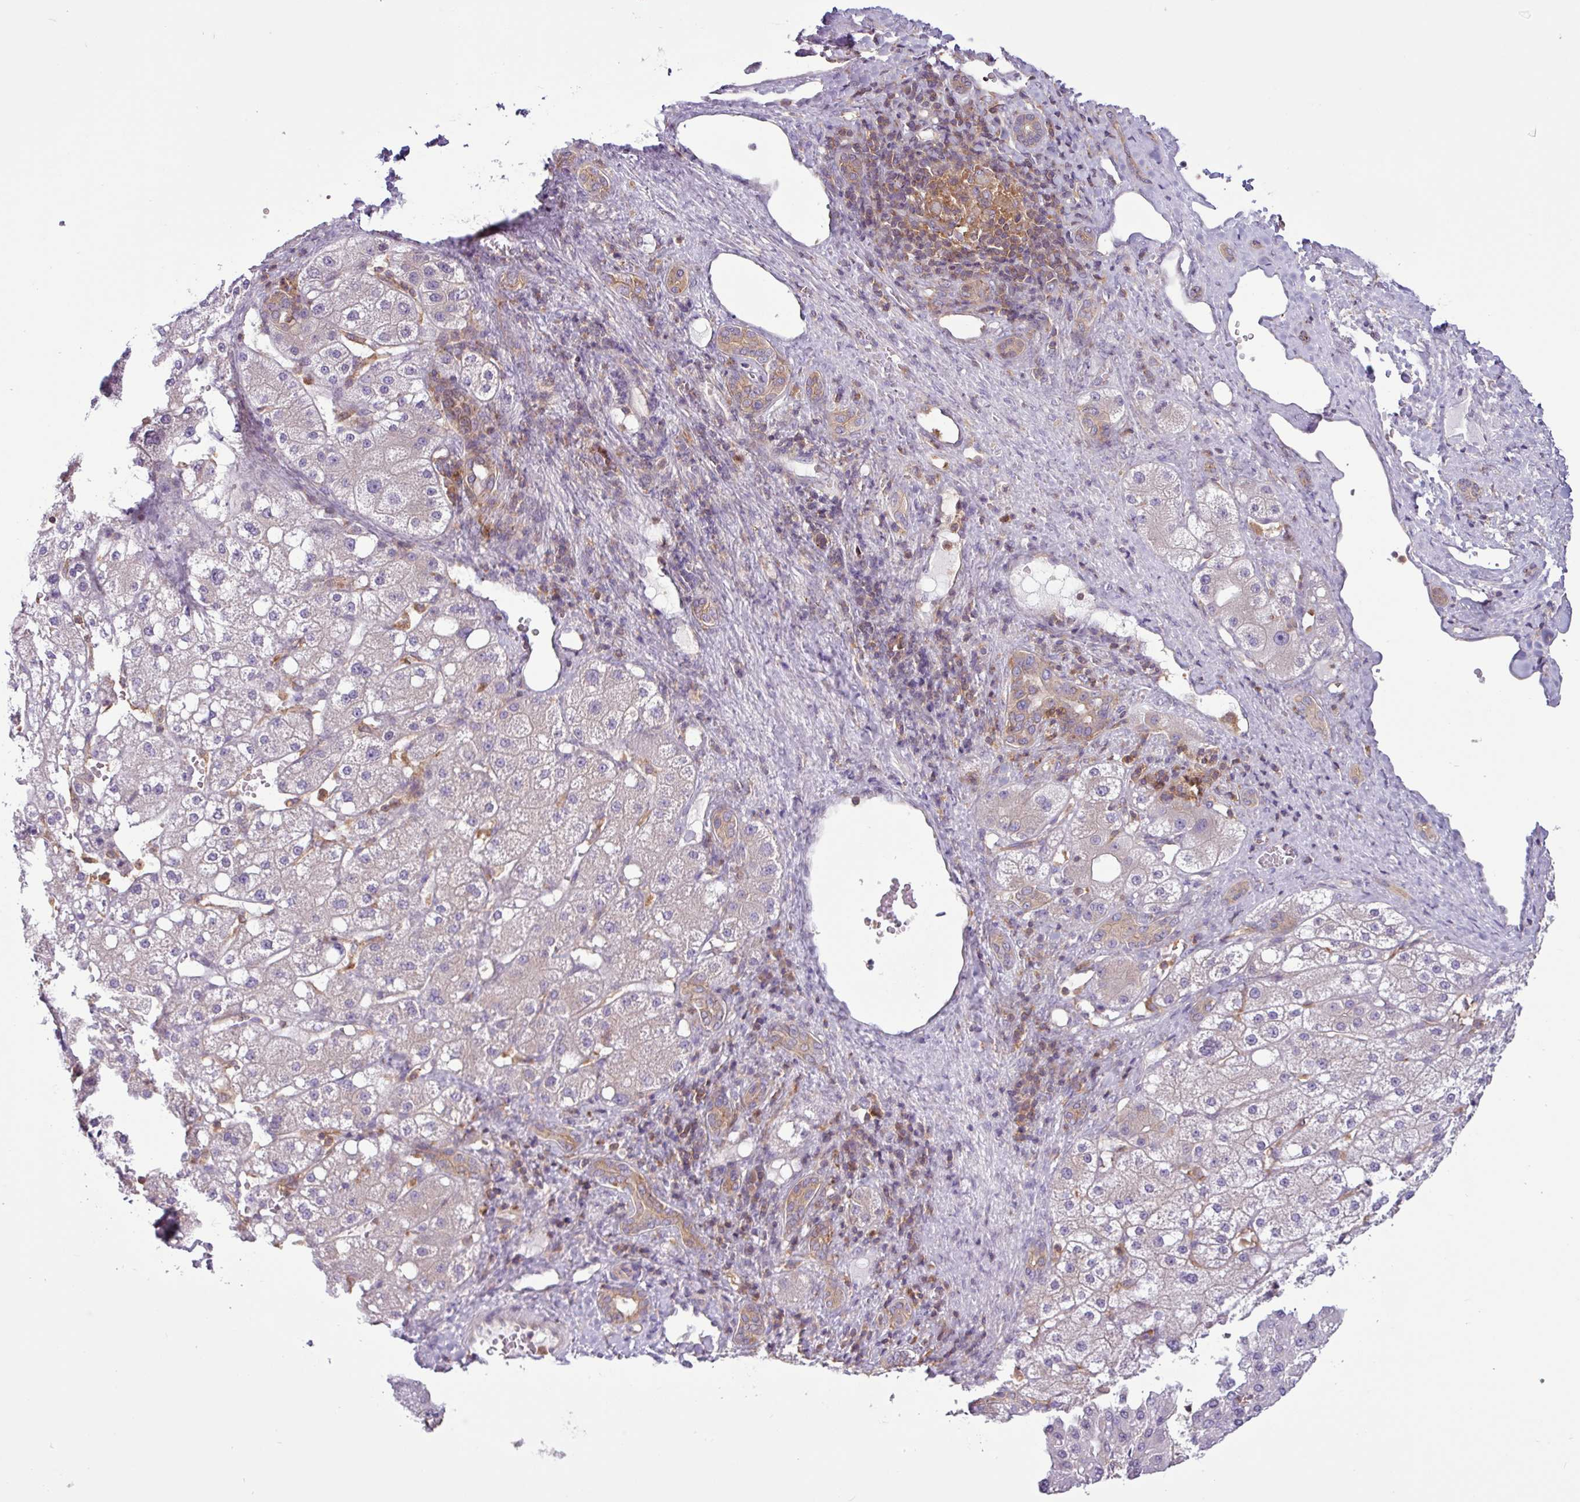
{"staining": {"intensity": "negative", "quantity": "none", "location": "none"}, "tissue": "liver cancer", "cell_type": "Tumor cells", "image_type": "cancer", "snomed": [{"axis": "morphology", "description": "Carcinoma, Hepatocellular, NOS"}, {"axis": "topography", "description": "Liver"}], "caption": "Liver cancer (hepatocellular carcinoma) was stained to show a protein in brown. There is no significant expression in tumor cells. The staining was performed using DAB to visualize the protein expression in brown, while the nuclei were stained in blue with hematoxylin (Magnification: 20x).", "gene": "ACTR3", "patient": {"sex": "male", "age": 67}}